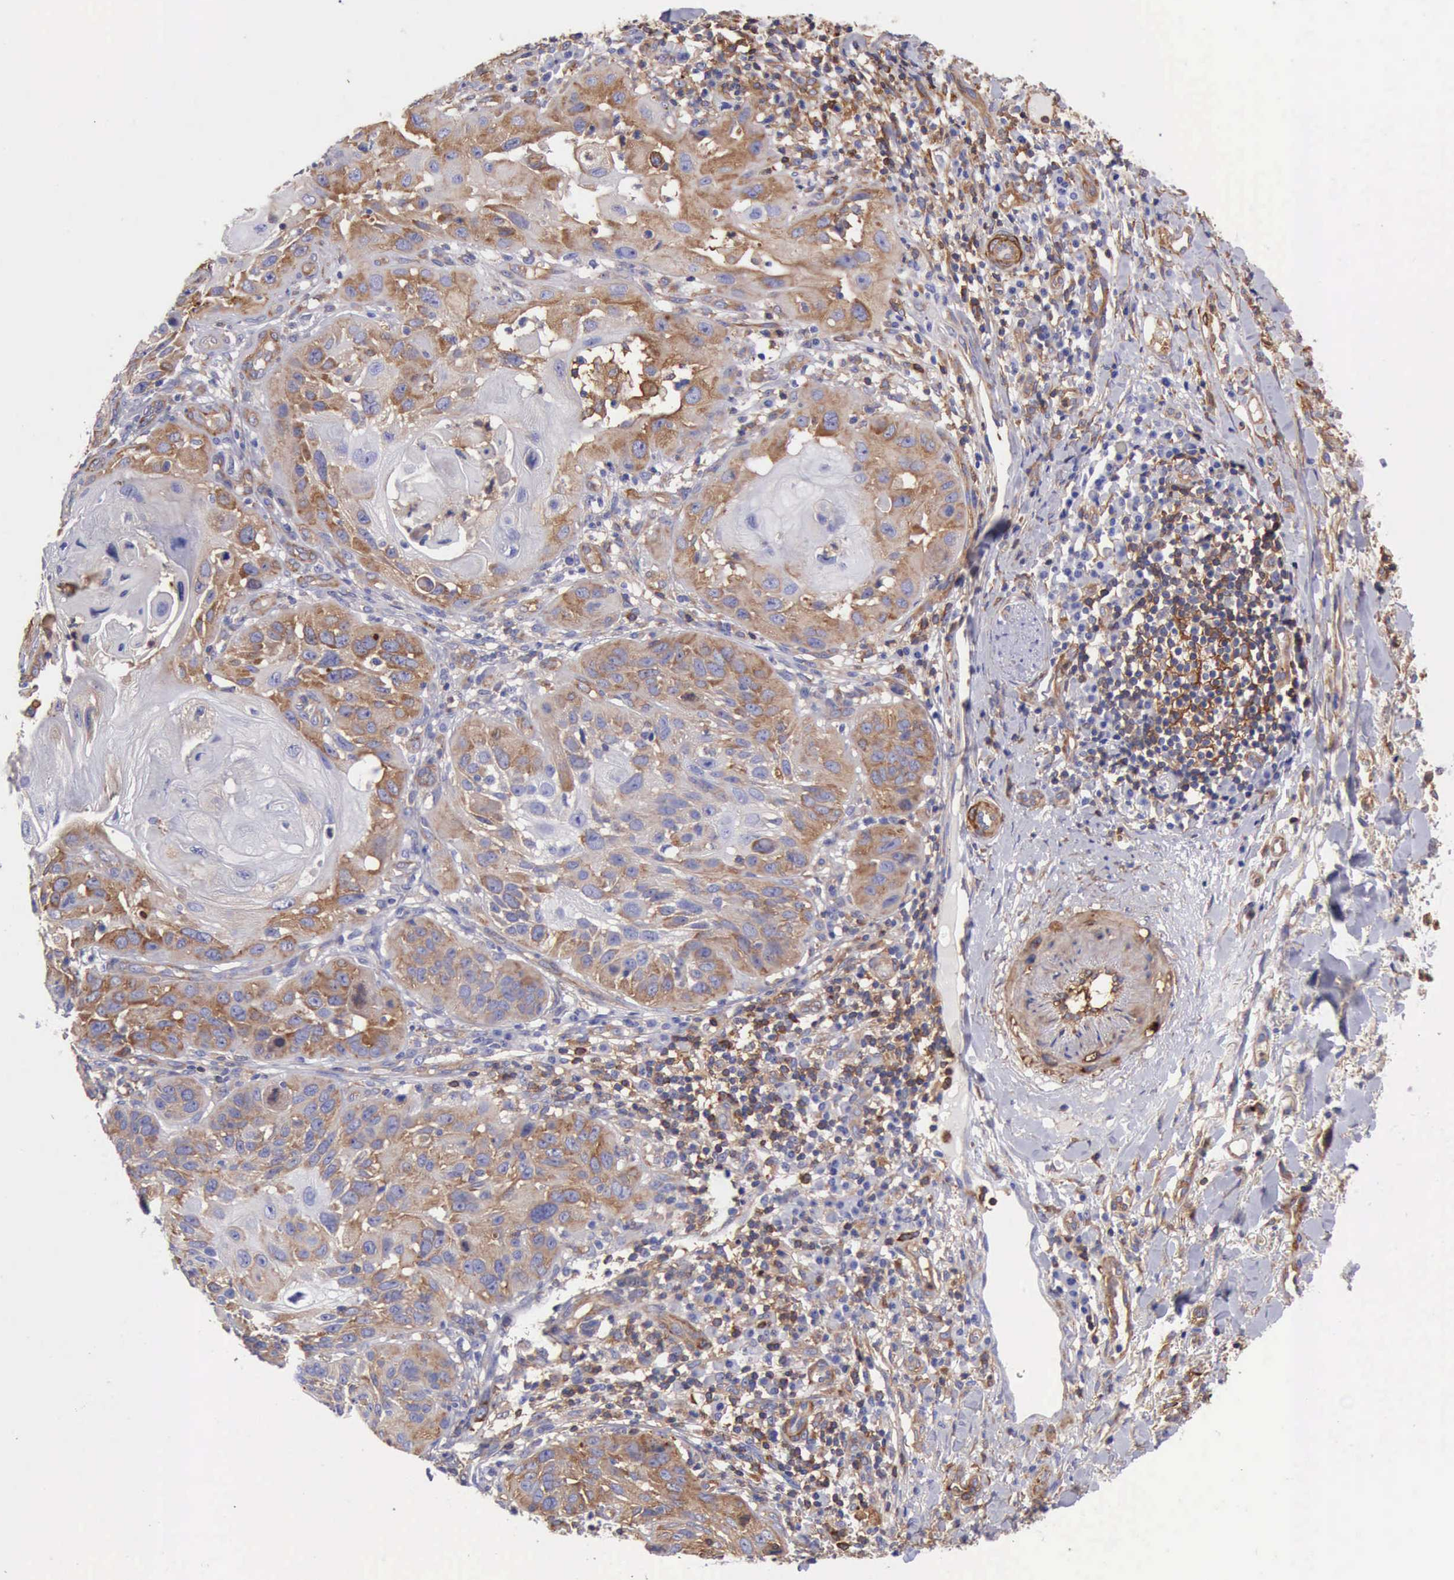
{"staining": {"intensity": "moderate", "quantity": ">75%", "location": "cytoplasmic/membranous"}, "tissue": "skin cancer", "cell_type": "Tumor cells", "image_type": "cancer", "snomed": [{"axis": "morphology", "description": "Squamous cell carcinoma, NOS"}, {"axis": "topography", "description": "Skin"}], "caption": "A brown stain shows moderate cytoplasmic/membranous positivity of a protein in human skin squamous cell carcinoma tumor cells.", "gene": "FLNA", "patient": {"sex": "female", "age": 89}}